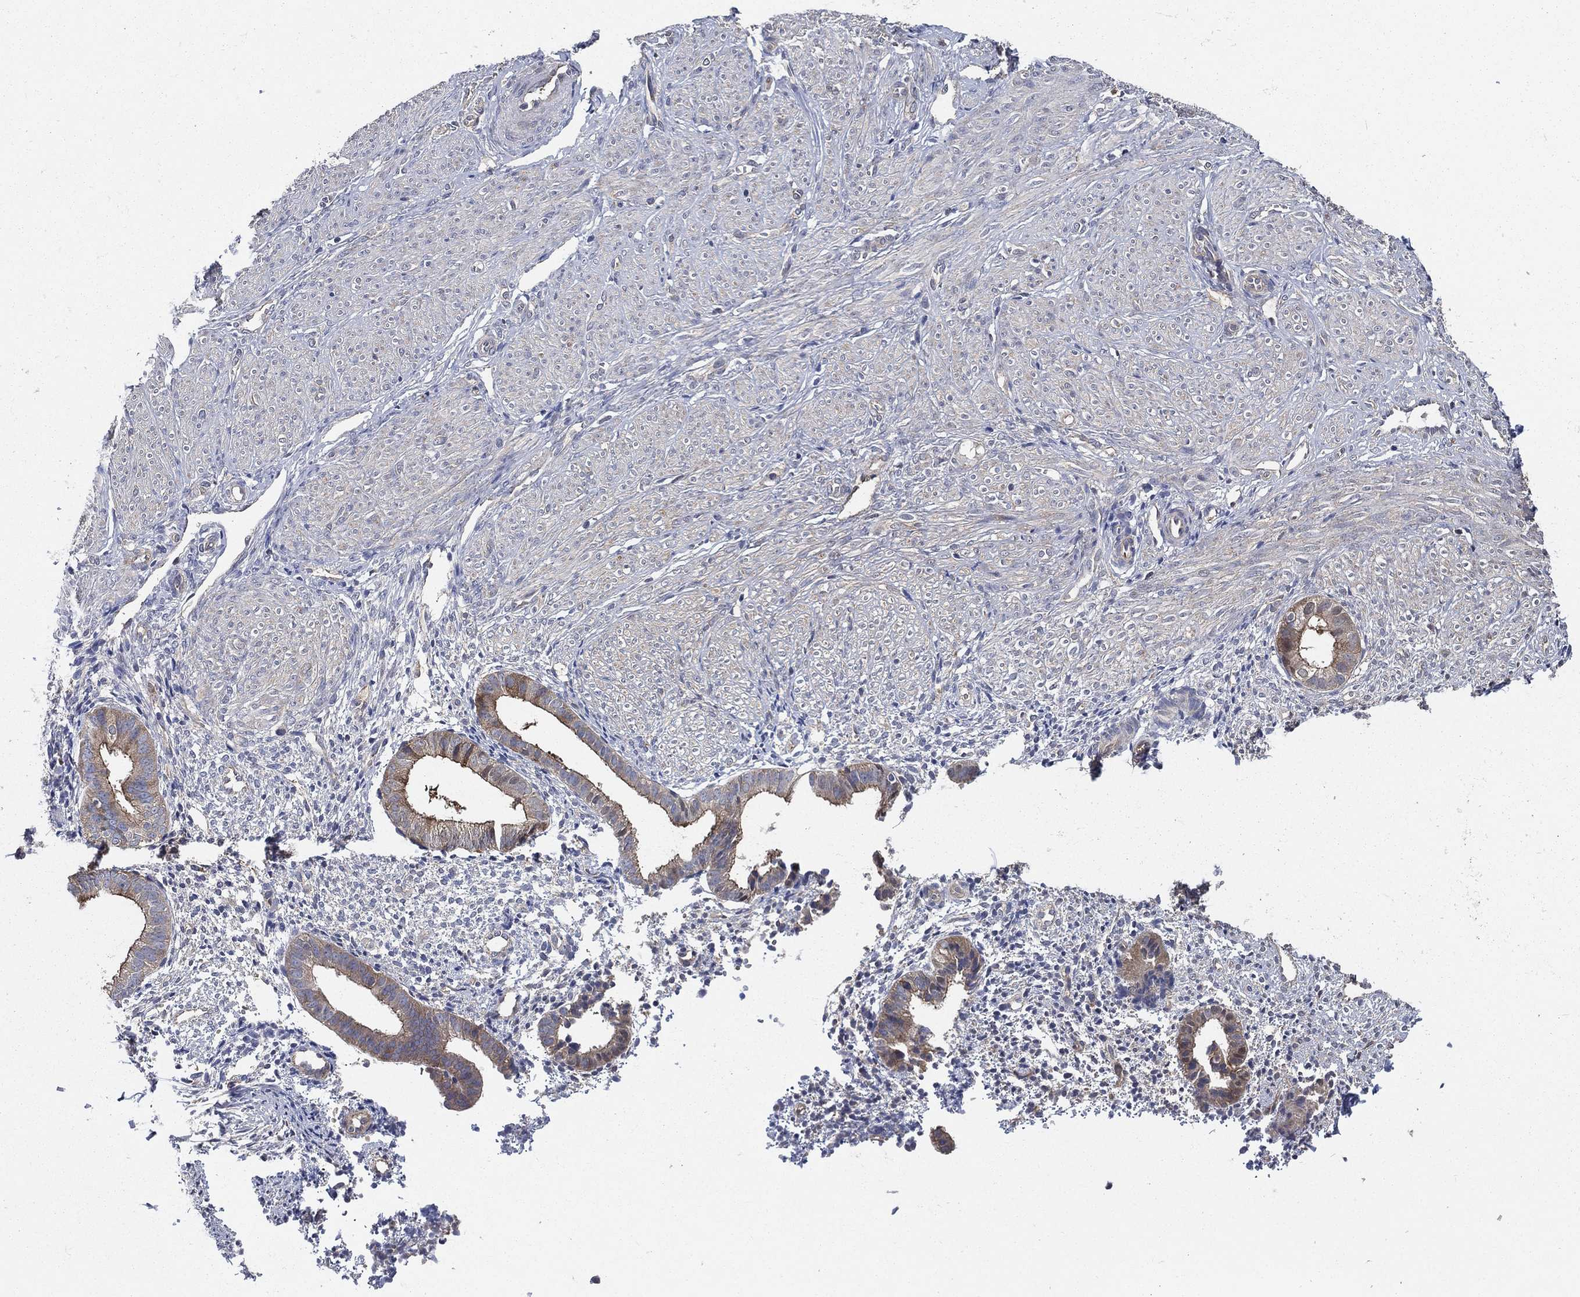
{"staining": {"intensity": "negative", "quantity": "none", "location": "none"}, "tissue": "endometrium", "cell_type": "Cells in endometrial stroma", "image_type": "normal", "snomed": [{"axis": "morphology", "description": "Normal tissue, NOS"}, {"axis": "topography", "description": "Endometrium"}], "caption": "This histopathology image is of unremarkable endometrium stained with immunohistochemistry to label a protein in brown with the nuclei are counter-stained blue. There is no staining in cells in endometrial stroma. (DAB IHC, high magnification).", "gene": "SMPD3", "patient": {"sex": "female", "age": 47}}